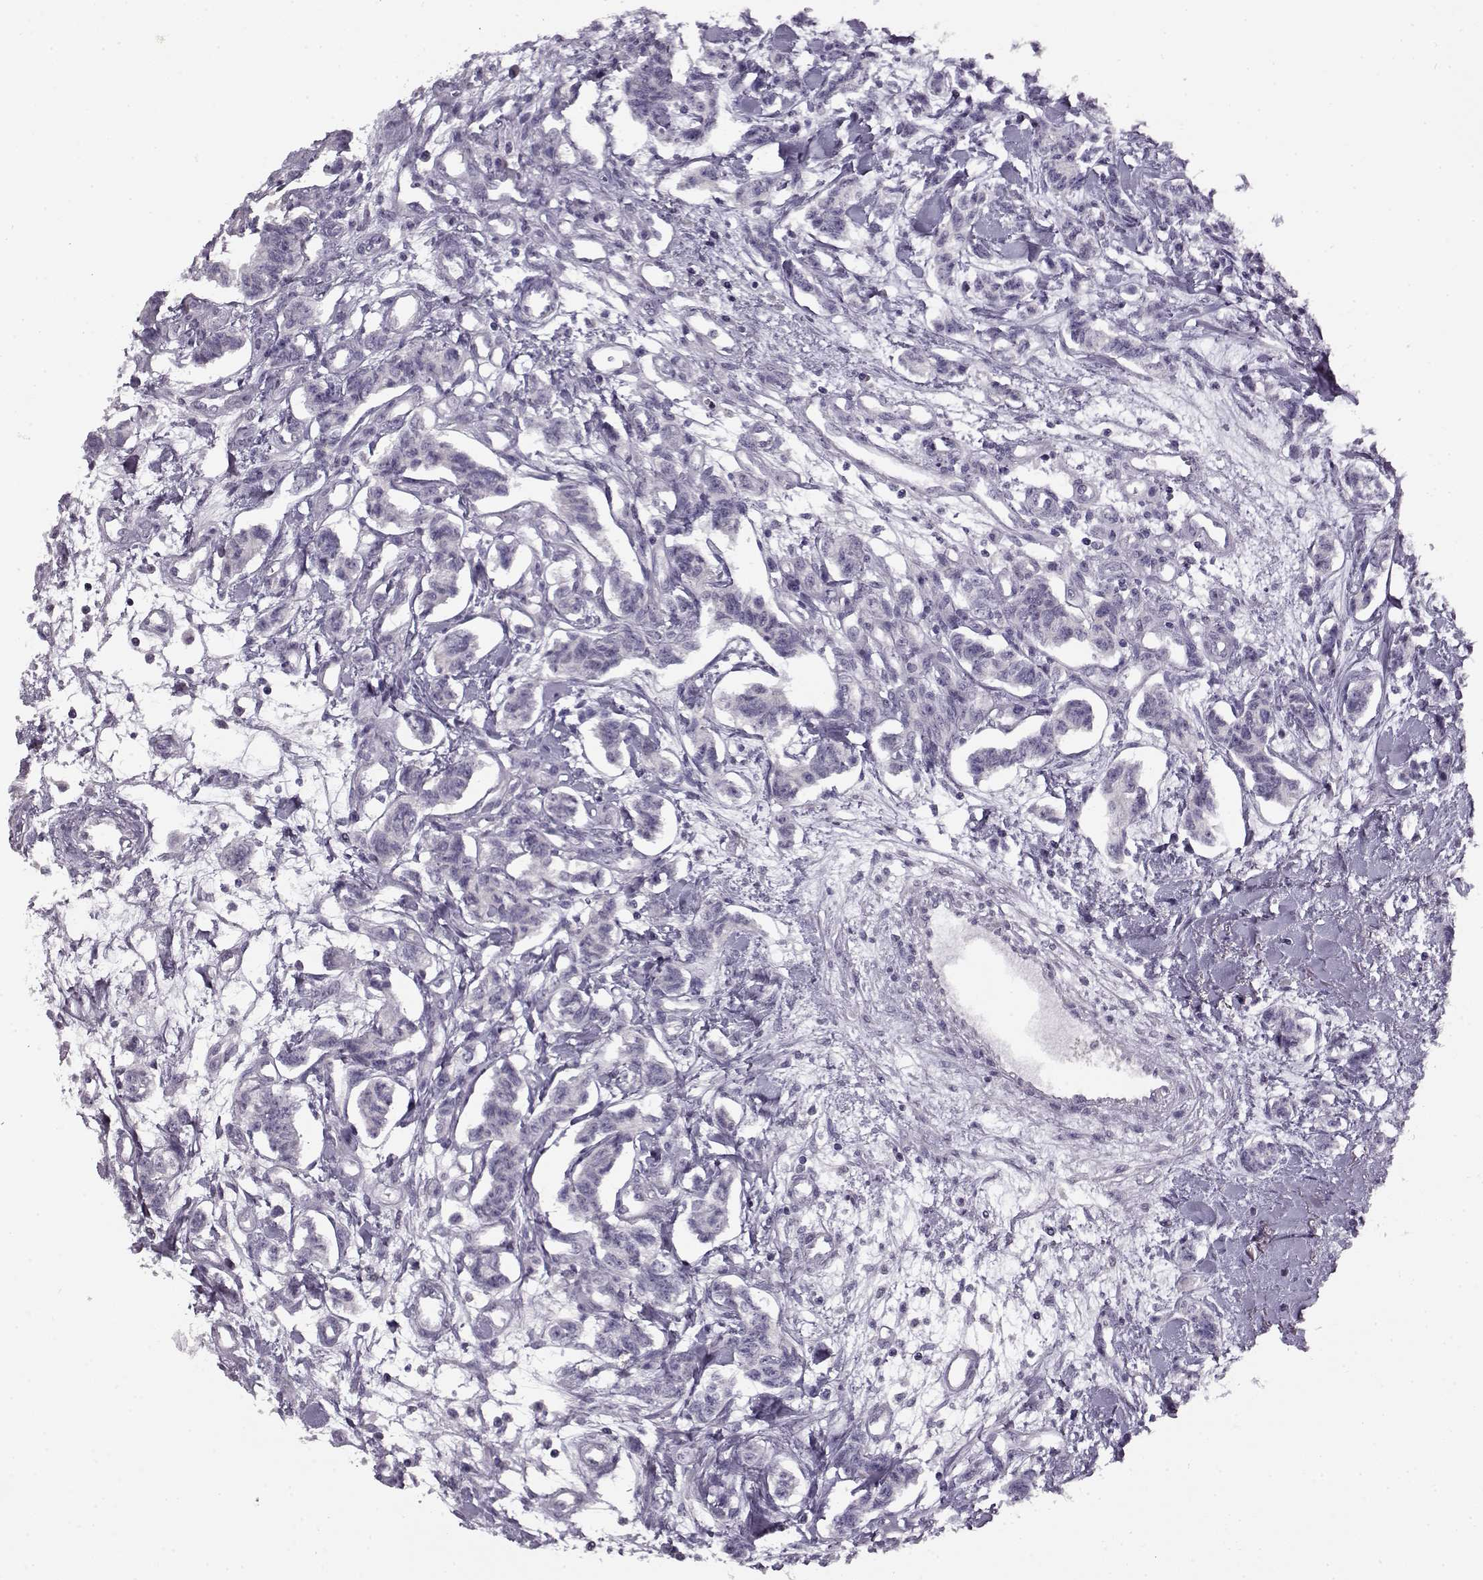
{"staining": {"intensity": "negative", "quantity": "none", "location": "none"}, "tissue": "carcinoid", "cell_type": "Tumor cells", "image_type": "cancer", "snomed": [{"axis": "morphology", "description": "Carcinoid, malignant, NOS"}, {"axis": "topography", "description": "Kidney"}], "caption": "This is a photomicrograph of immunohistochemistry staining of malignant carcinoid, which shows no expression in tumor cells.", "gene": "RP1L1", "patient": {"sex": "female", "age": 41}}